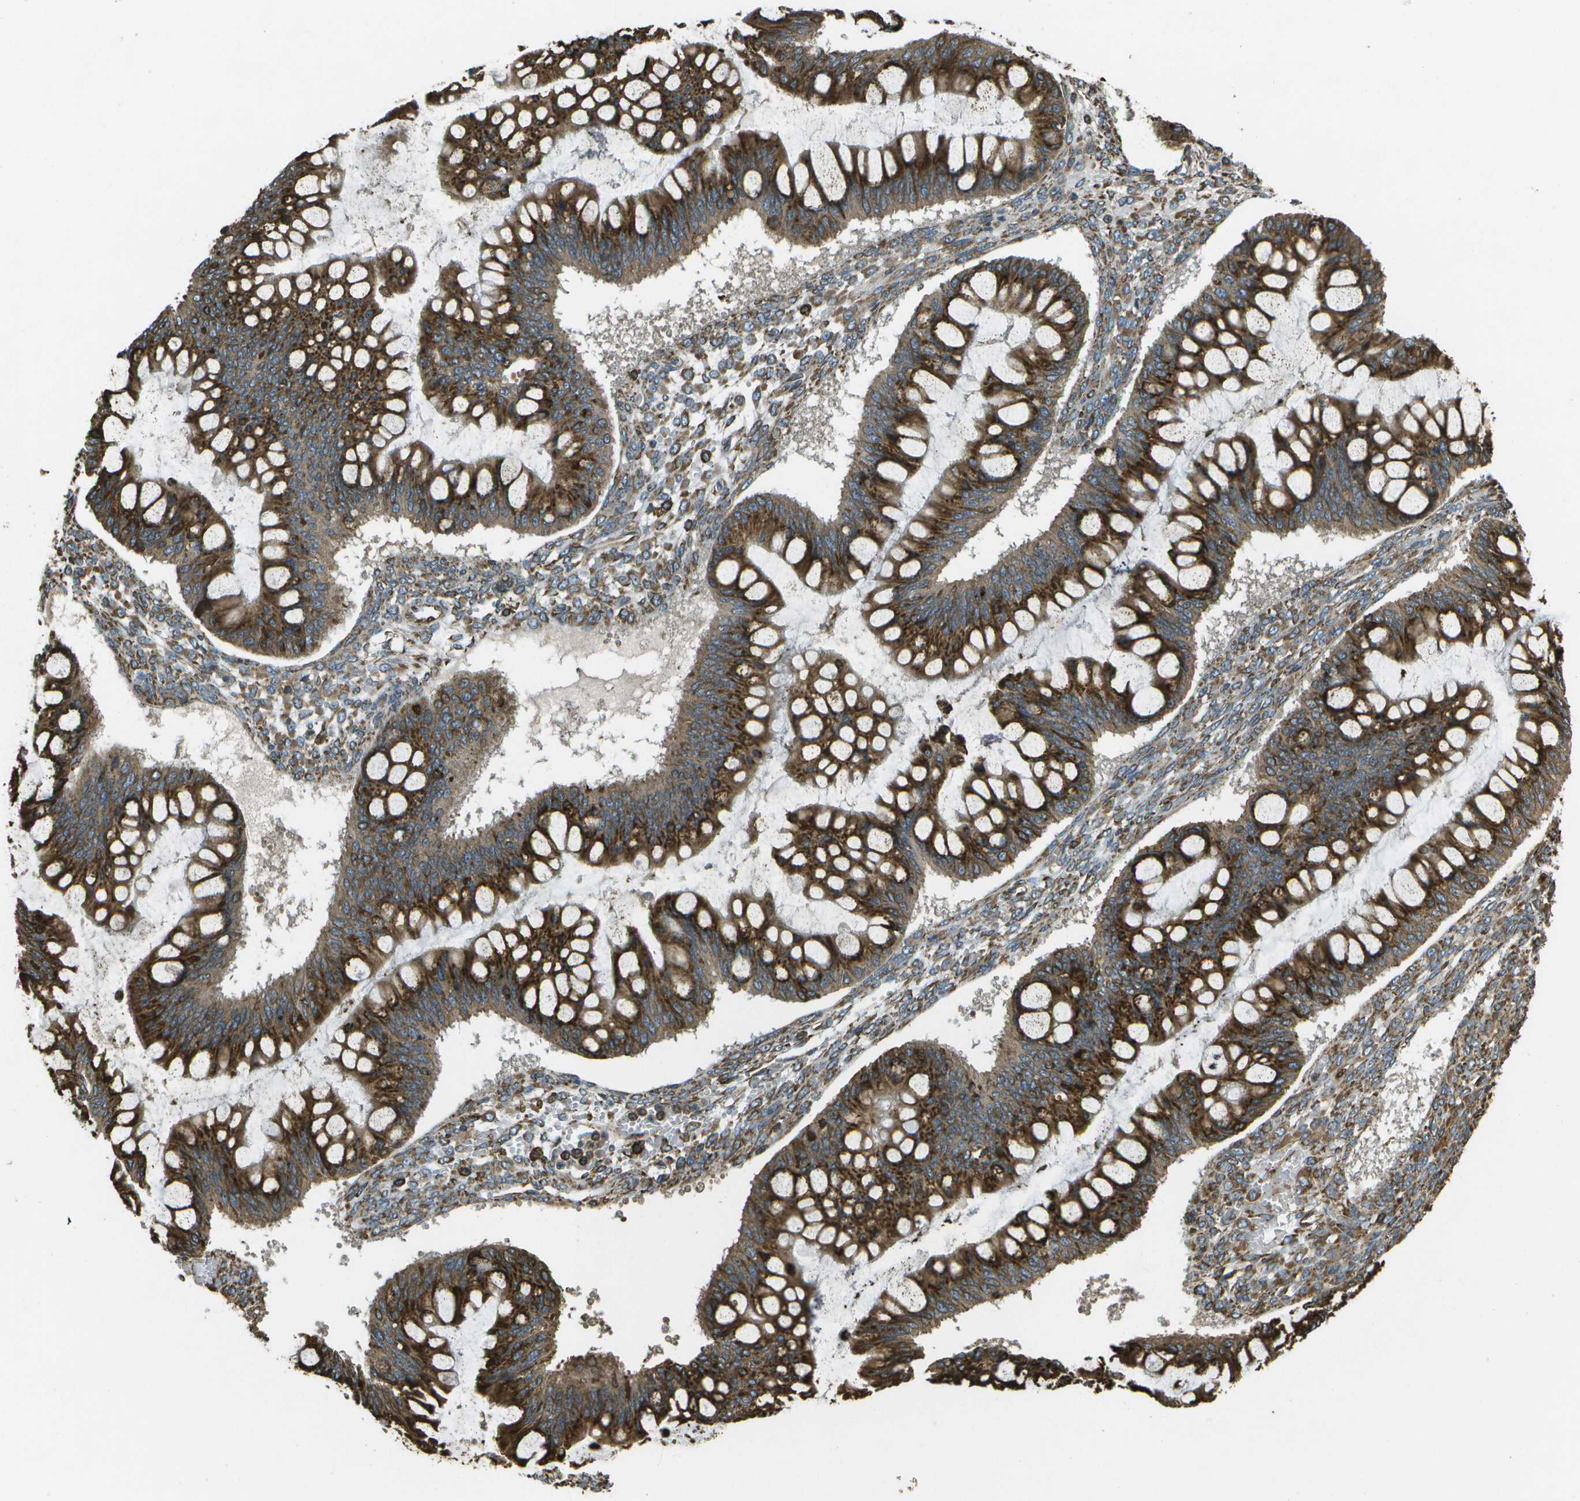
{"staining": {"intensity": "strong", "quantity": ">75%", "location": "cytoplasmic/membranous"}, "tissue": "ovarian cancer", "cell_type": "Tumor cells", "image_type": "cancer", "snomed": [{"axis": "morphology", "description": "Cystadenocarcinoma, mucinous, NOS"}, {"axis": "topography", "description": "Ovary"}], "caption": "A brown stain highlights strong cytoplasmic/membranous positivity of a protein in human ovarian cancer (mucinous cystadenocarcinoma) tumor cells. Using DAB (brown) and hematoxylin (blue) stains, captured at high magnification using brightfield microscopy.", "gene": "PDIA4", "patient": {"sex": "female", "age": 73}}